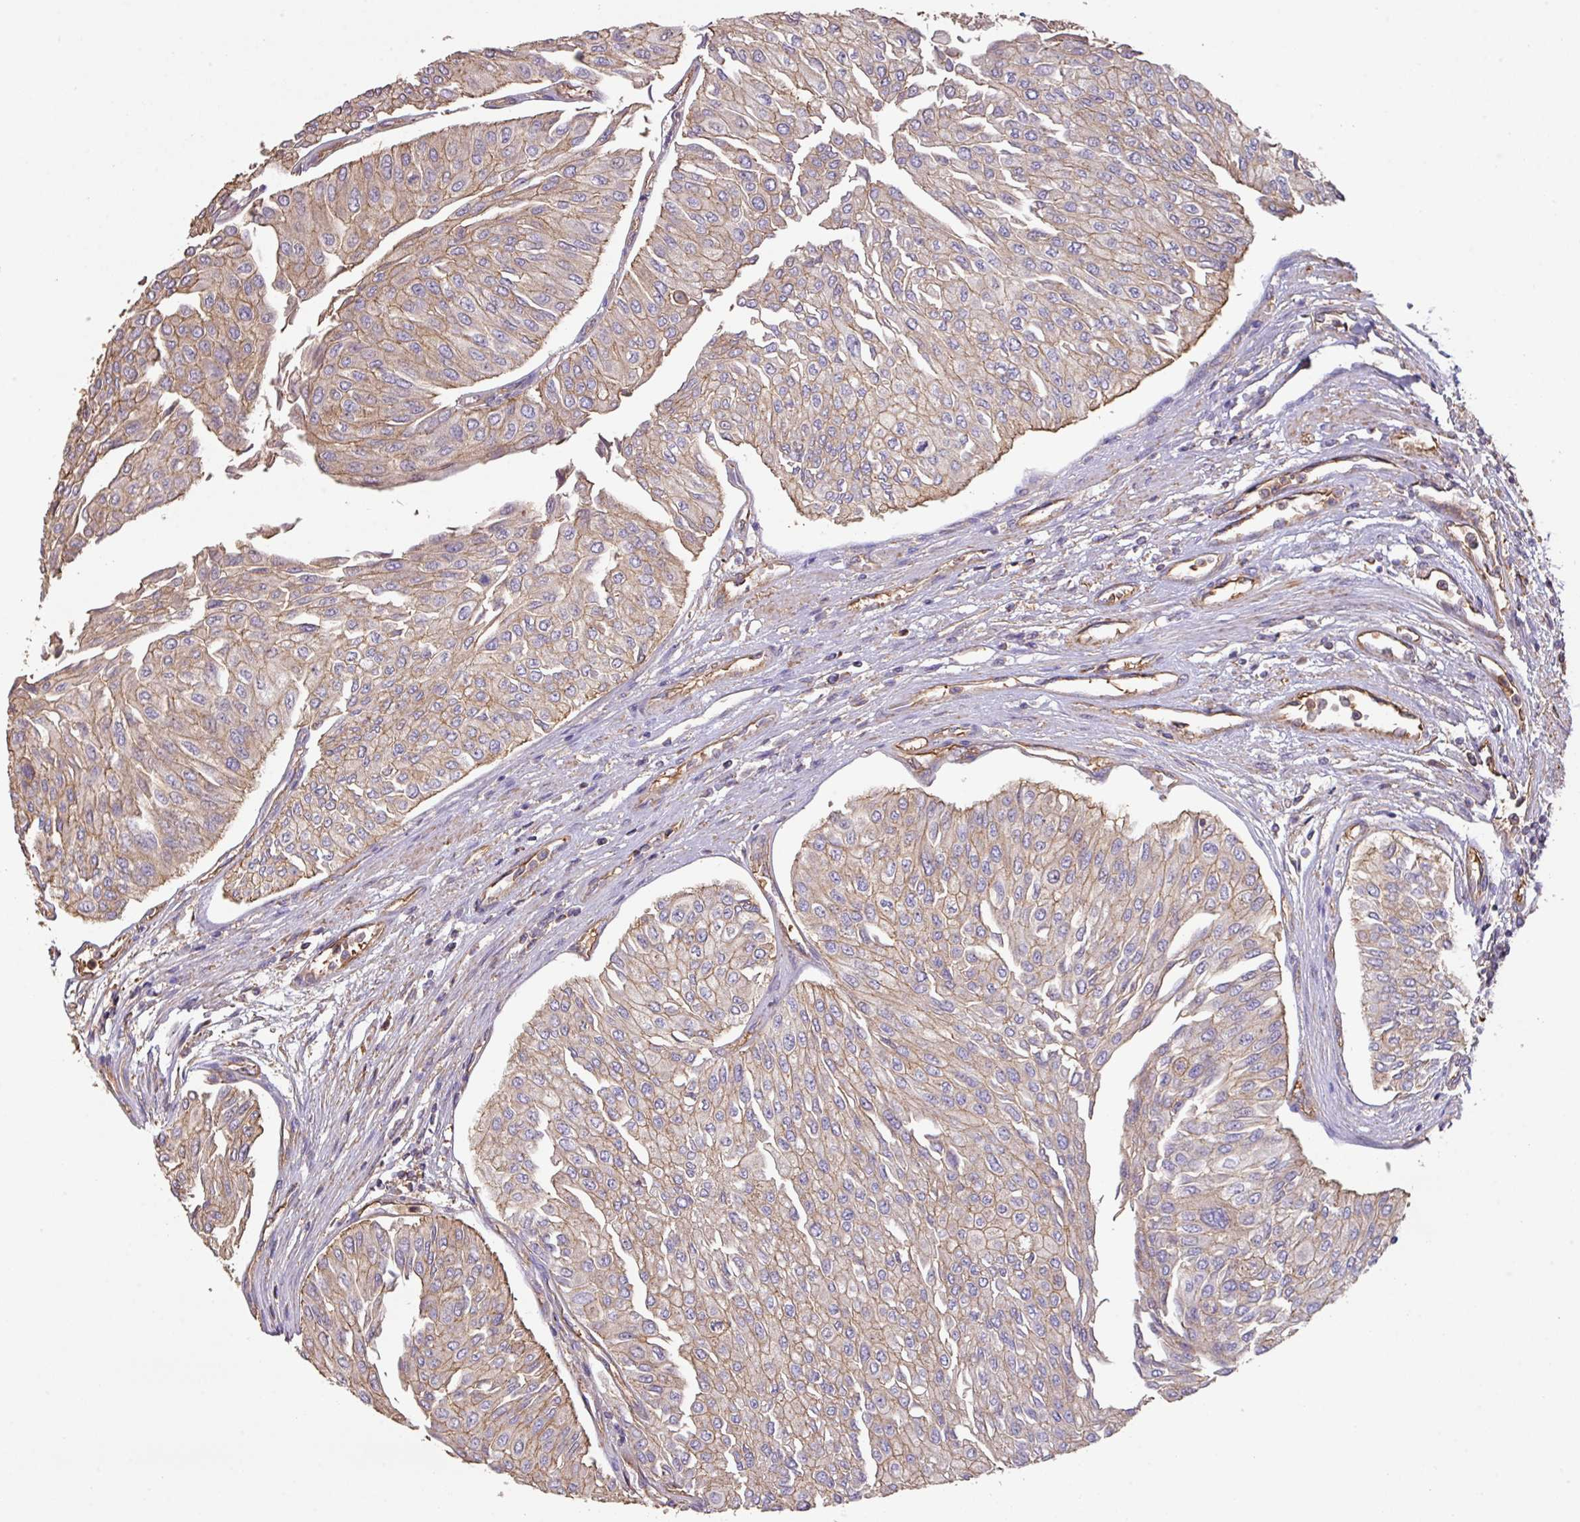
{"staining": {"intensity": "weak", "quantity": ">75%", "location": "cytoplasmic/membranous"}, "tissue": "urothelial cancer", "cell_type": "Tumor cells", "image_type": "cancer", "snomed": [{"axis": "morphology", "description": "Urothelial carcinoma, Low grade"}, {"axis": "topography", "description": "Urinary bladder"}], "caption": "Urothelial cancer stained with immunohistochemistry (IHC) displays weak cytoplasmic/membranous staining in approximately >75% of tumor cells.", "gene": "CALML4", "patient": {"sex": "male", "age": 67}}